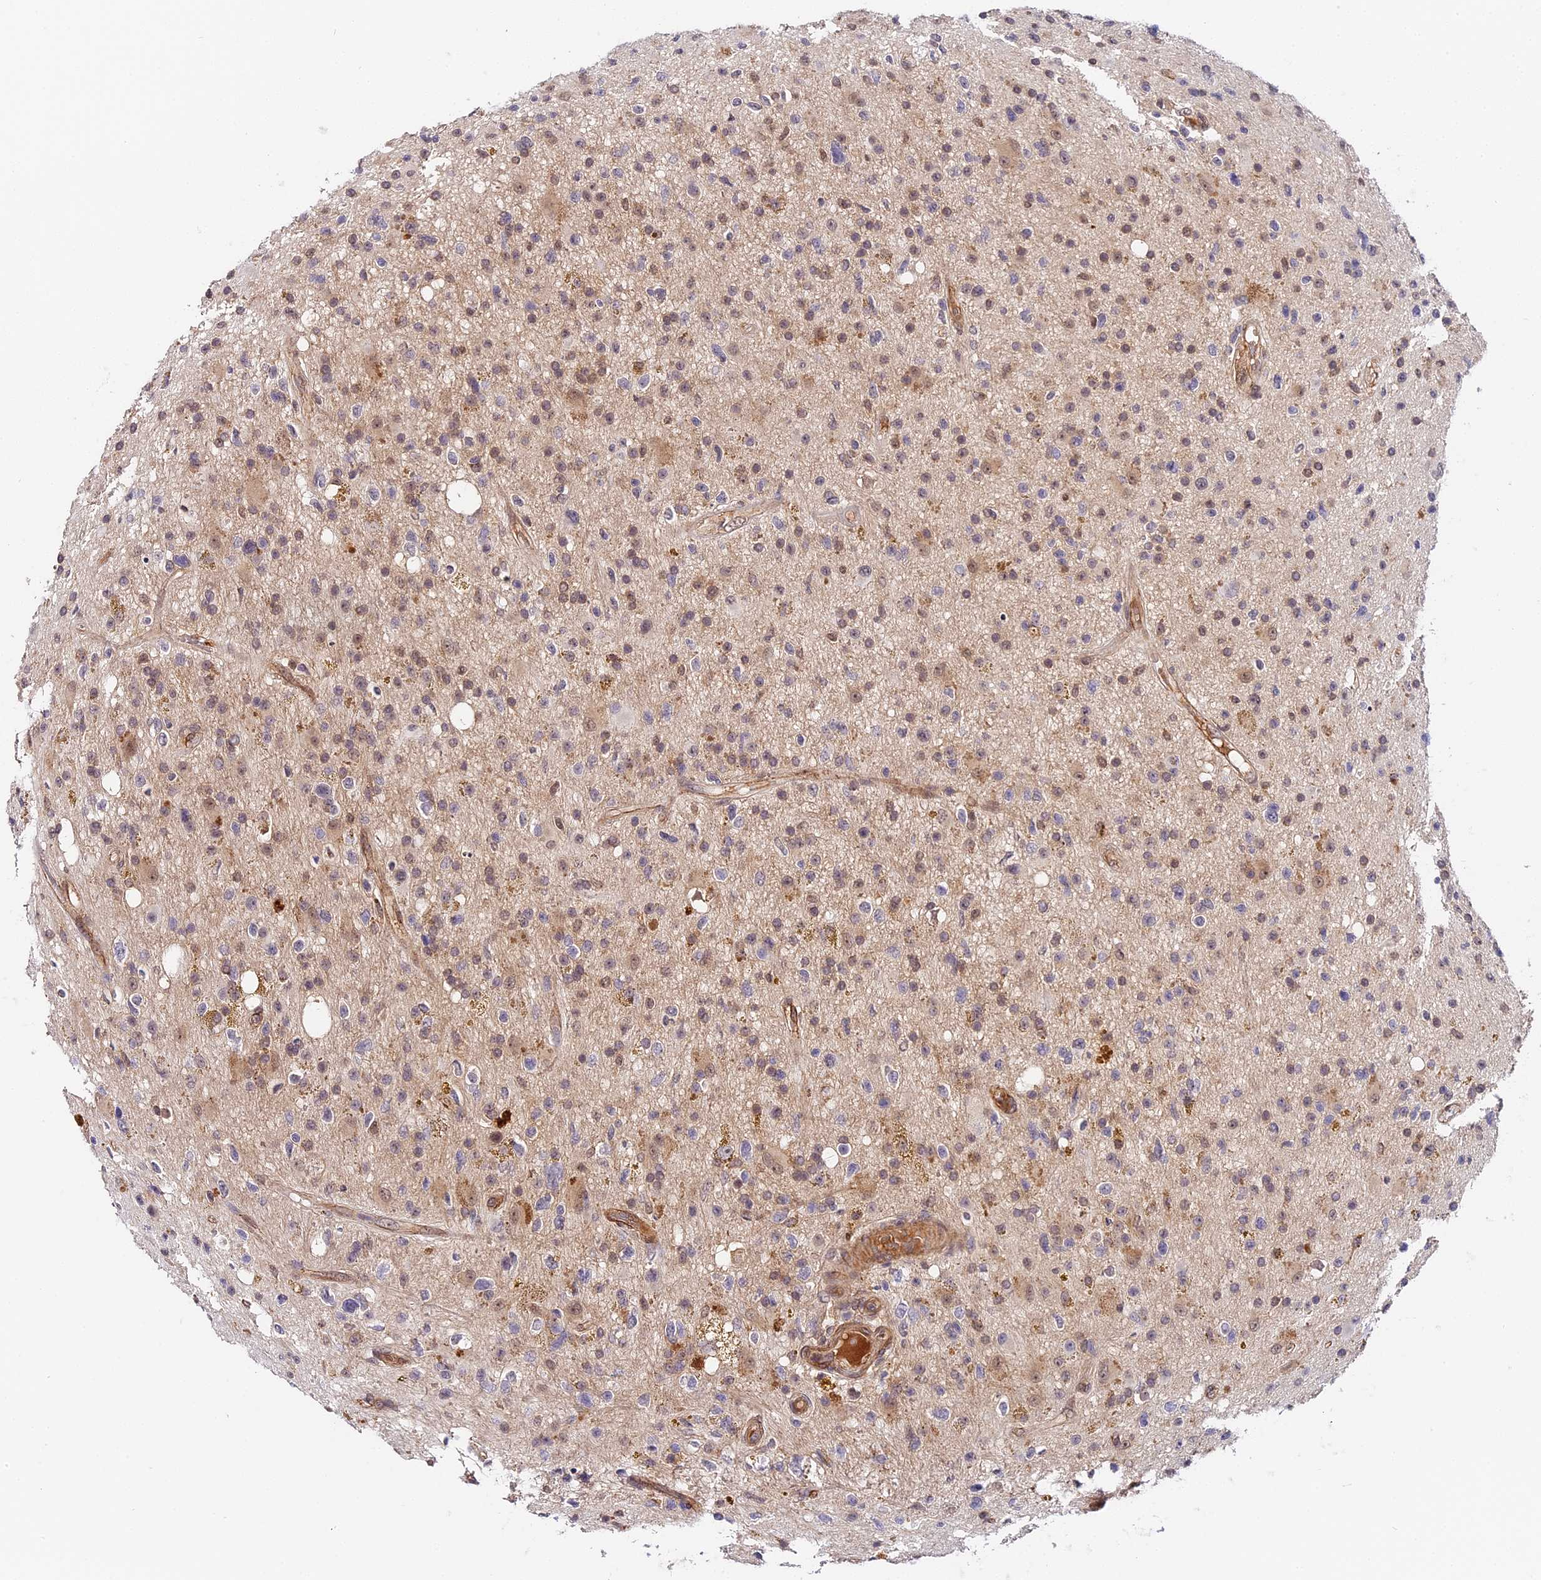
{"staining": {"intensity": "weak", "quantity": "<25%", "location": "nuclear"}, "tissue": "glioma", "cell_type": "Tumor cells", "image_type": "cancer", "snomed": [{"axis": "morphology", "description": "Glioma, malignant, High grade"}, {"axis": "topography", "description": "Brain"}], "caption": "The micrograph displays no staining of tumor cells in glioma.", "gene": "IMPACT", "patient": {"sex": "male", "age": 33}}